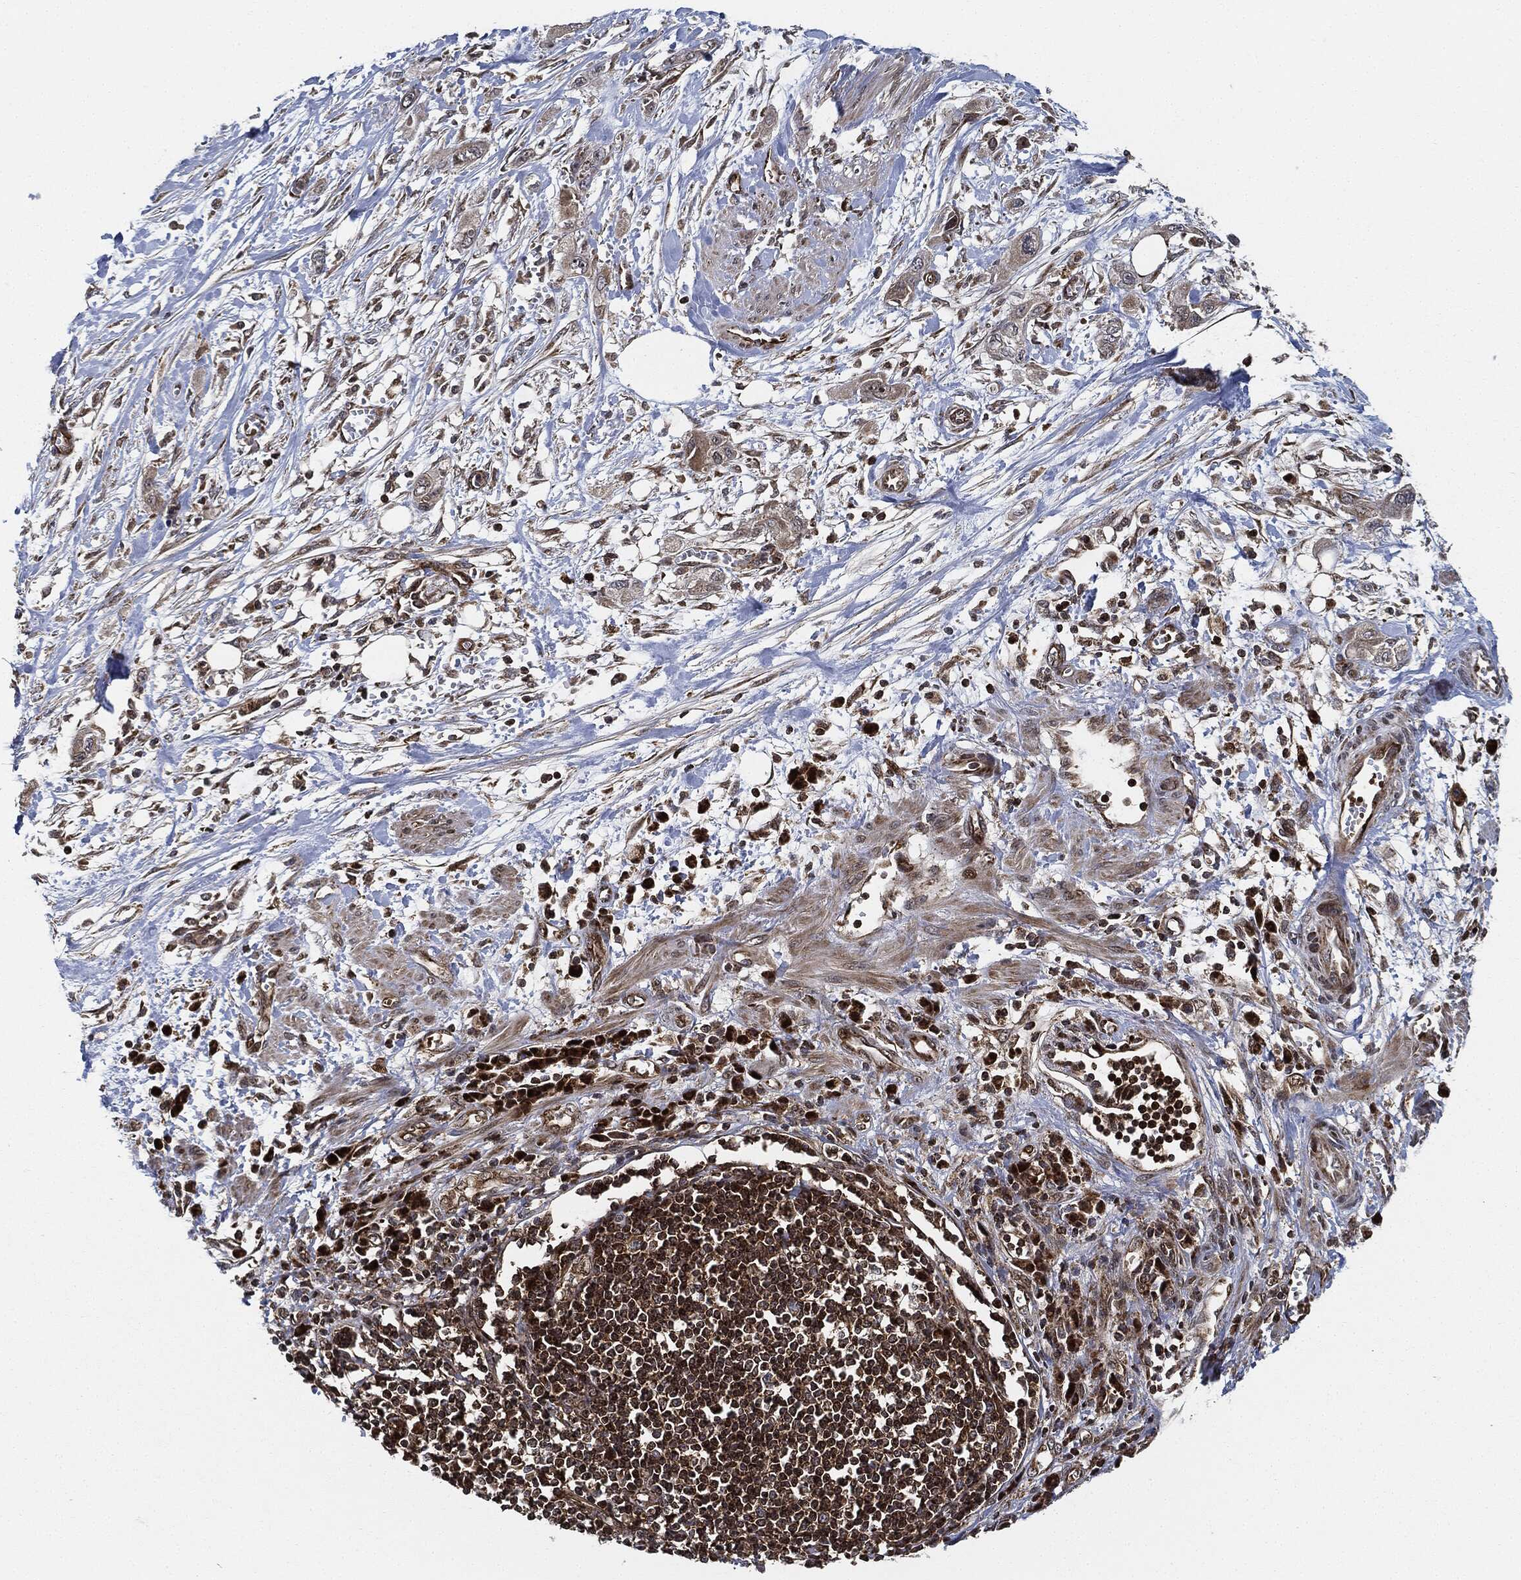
{"staining": {"intensity": "weak", "quantity": "<25%", "location": "cytoplasmic/membranous"}, "tissue": "pancreatic cancer", "cell_type": "Tumor cells", "image_type": "cancer", "snomed": [{"axis": "morphology", "description": "Adenocarcinoma, NOS"}, {"axis": "topography", "description": "Pancreas"}], "caption": "Tumor cells show no significant protein expression in pancreatic adenocarcinoma.", "gene": "RNASEL", "patient": {"sex": "male", "age": 72}}